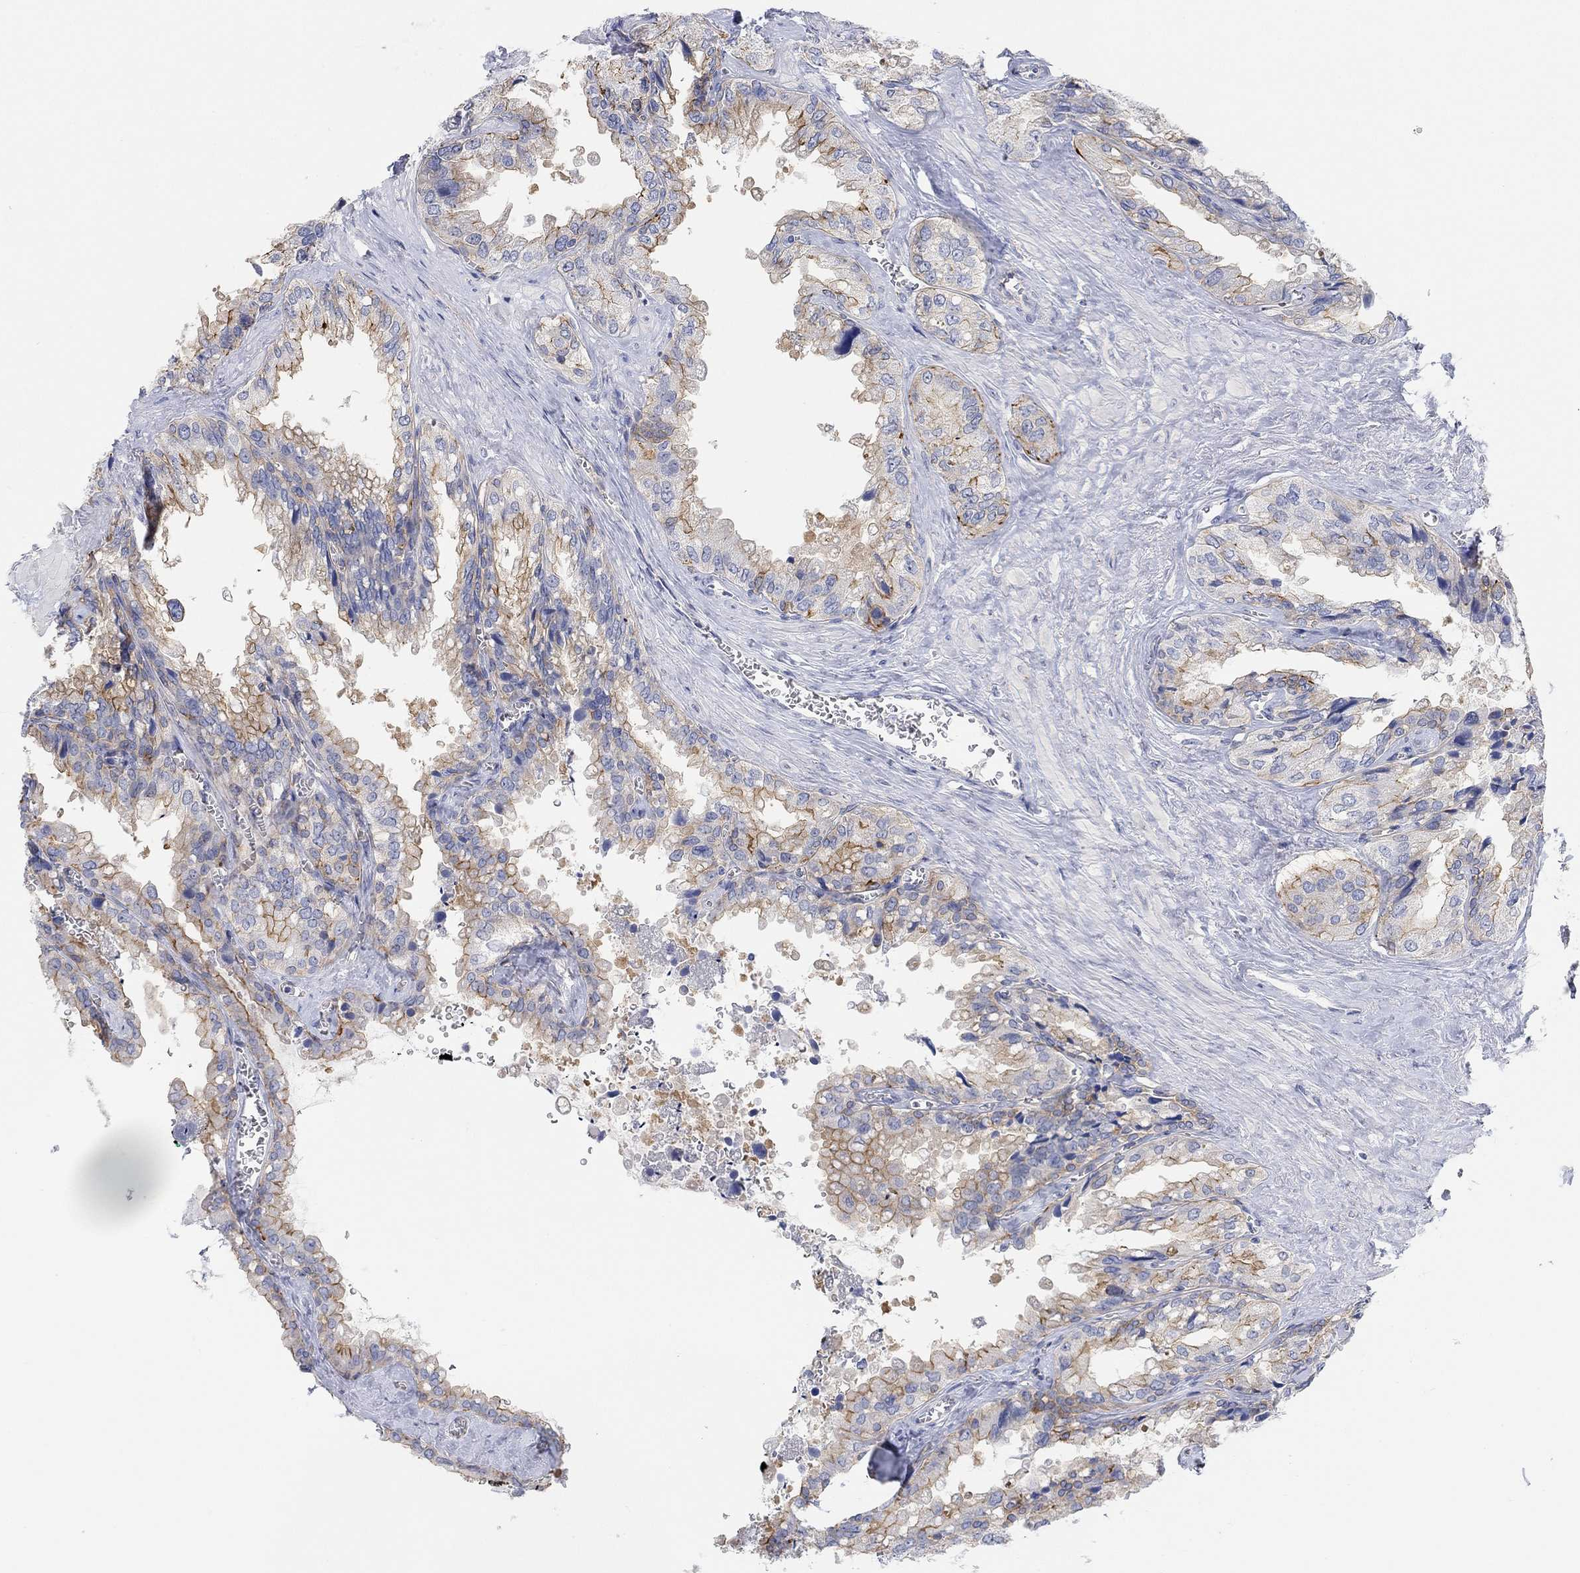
{"staining": {"intensity": "moderate", "quantity": "<25%", "location": "cytoplasmic/membranous"}, "tissue": "seminal vesicle", "cell_type": "Glandular cells", "image_type": "normal", "snomed": [{"axis": "morphology", "description": "Normal tissue, NOS"}, {"axis": "topography", "description": "Seminal veicle"}], "caption": "About <25% of glandular cells in unremarkable human seminal vesicle exhibit moderate cytoplasmic/membranous protein staining as visualized by brown immunohistochemical staining.", "gene": "RGS1", "patient": {"sex": "male", "age": 67}}